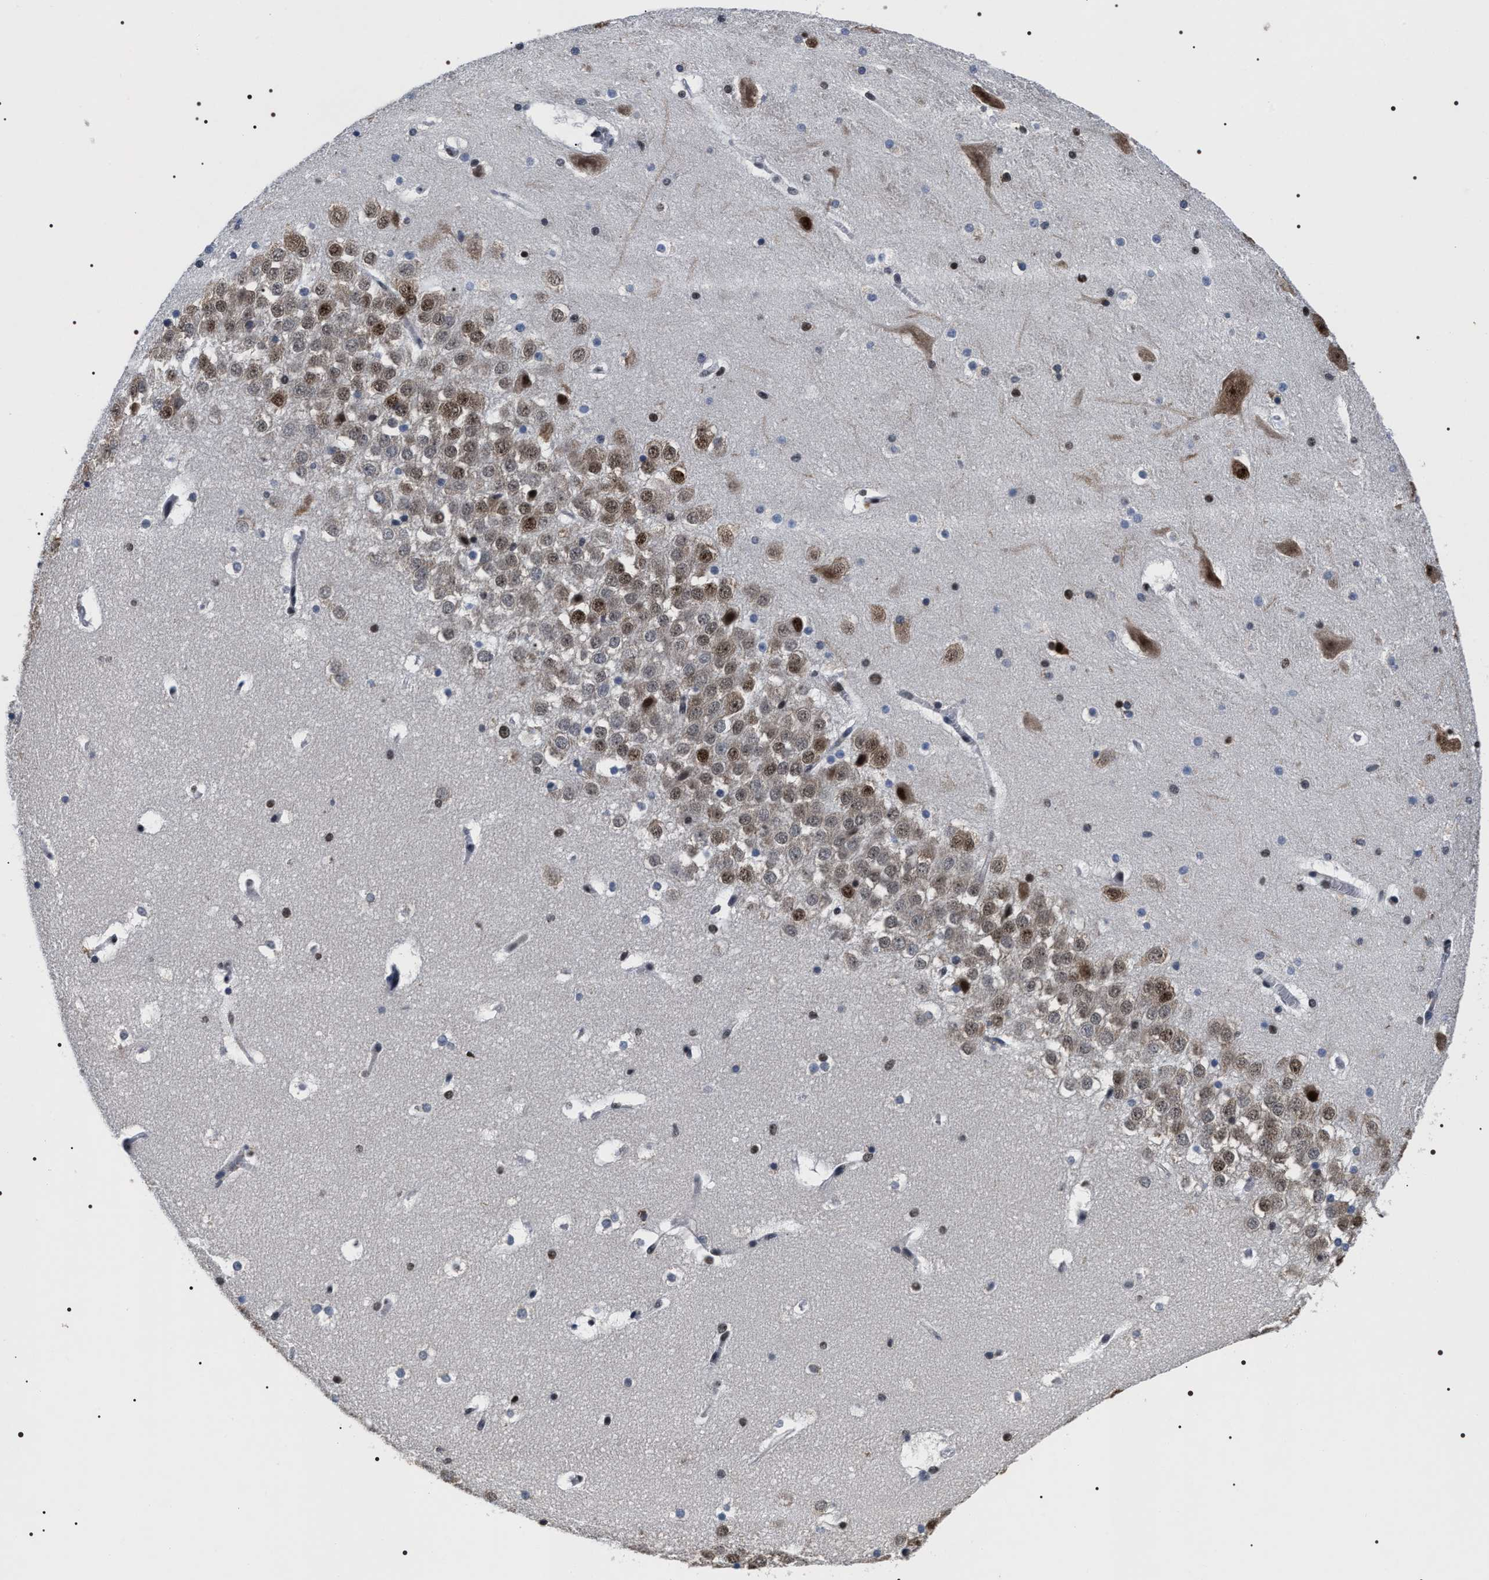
{"staining": {"intensity": "strong", "quantity": "25%-75%", "location": "nuclear"}, "tissue": "hippocampus", "cell_type": "Glial cells", "image_type": "normal", "snomed": [{"axis": "morphology", "description": "Normal tissue, NOS"}, {"axis": "topography", "description": "Hippocampus"}], "caption": "Brown immunohistochemical staining in unremarkable human hippocampus reveals strong nuclear positivity in approximately 25%-75% of glial cells. (DAB IHC with brightfield microscopy, high magnification).", "gene": "RRP1B", "patient": {"sex": "male", "age": 45}}